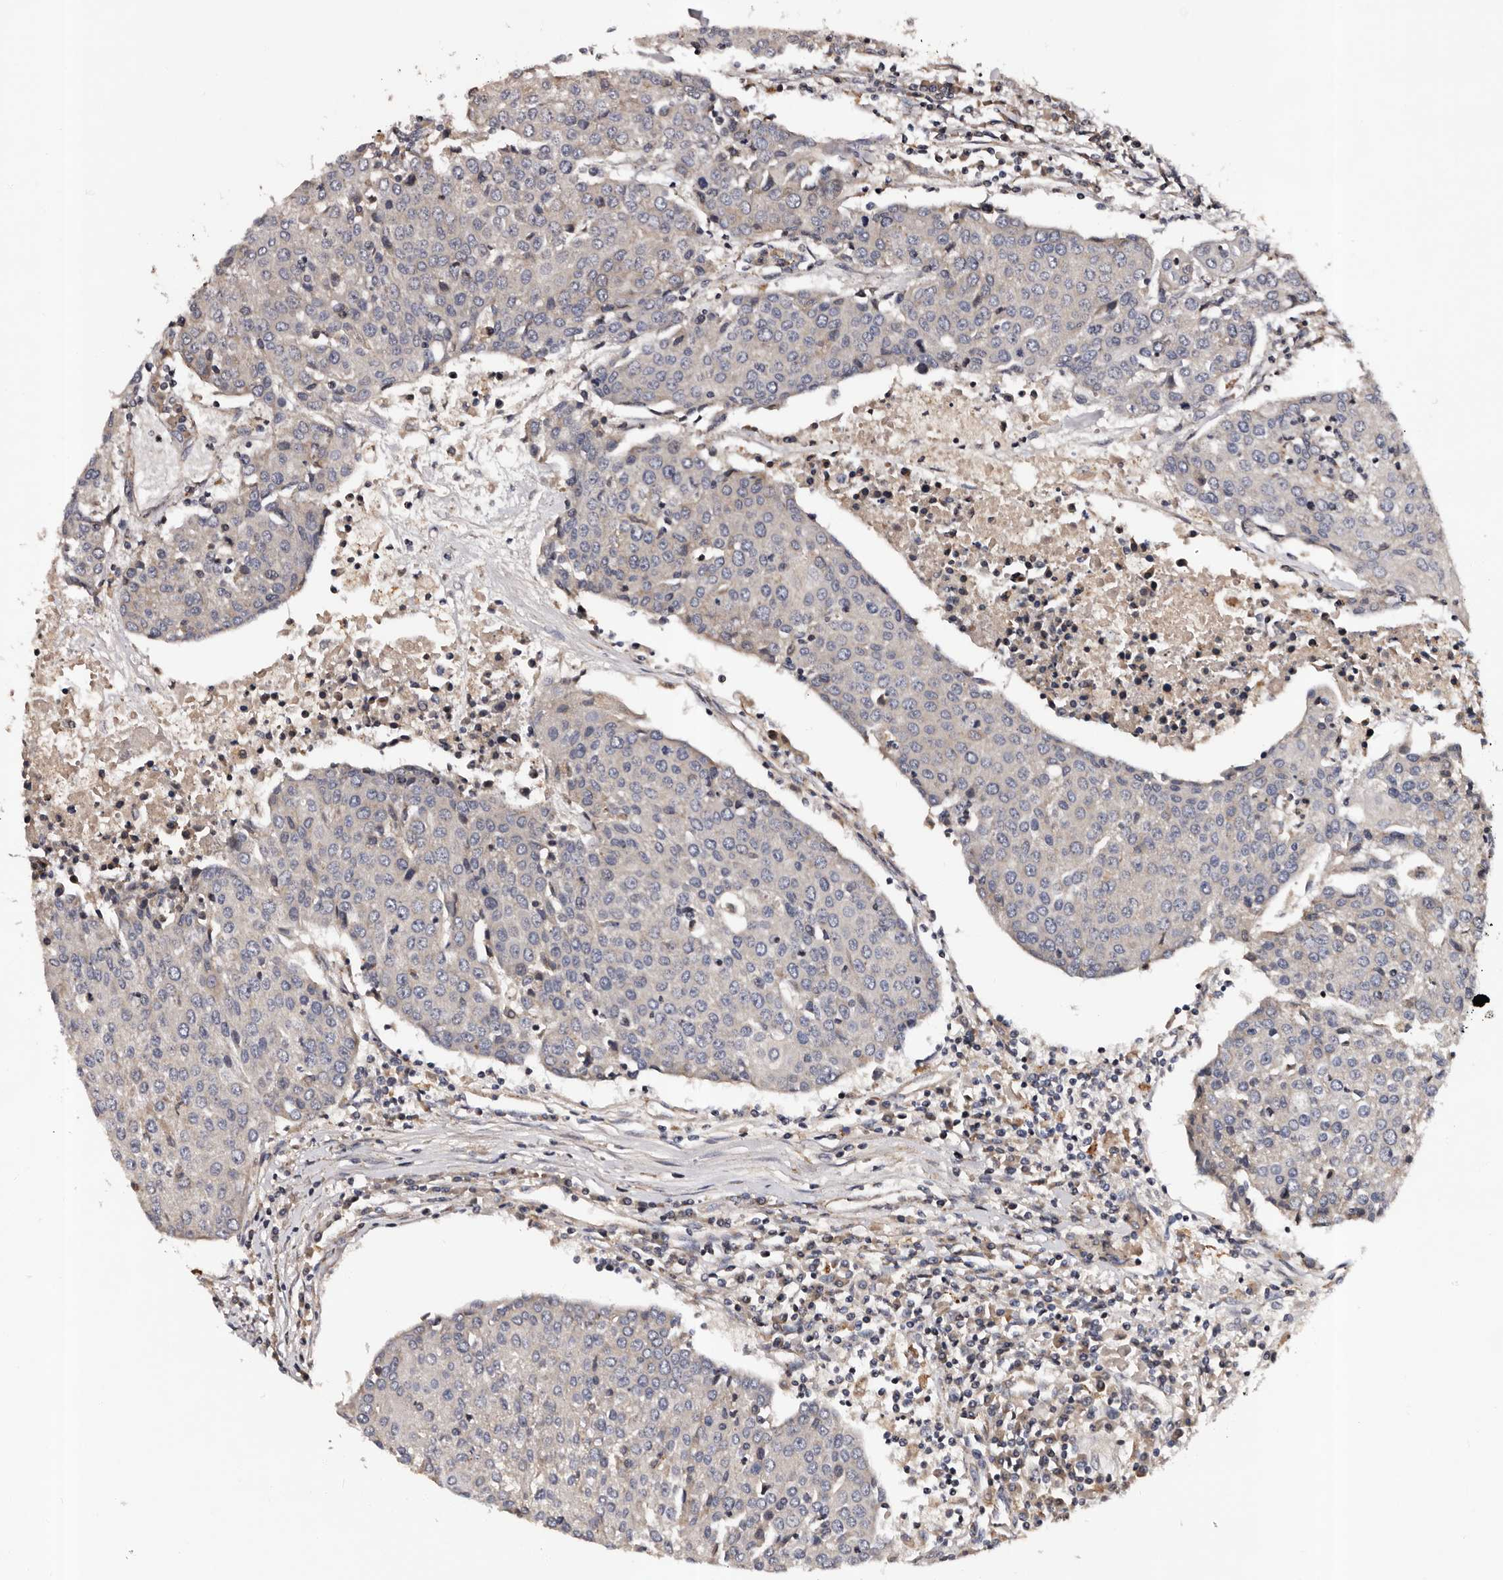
{"staining": {"intensity": "negative", "quantity": "none", "location": "none"}, "tissue": "urothelial cancer", "cell_type": "Tumor cells", "image_type": "cancer", "snomed": [{"axis": "morphology", "description": "Urothelial carcinoma, High grade"}, {"axis": "topography", "description": "Urinary bladder"}], "caption": "Immunohistochemical staining of human urothelial cancer demonstrates no significant staining in tumor cells.", "gene": "ADCK5", "patient": {"sex": "female", "age": 85}}